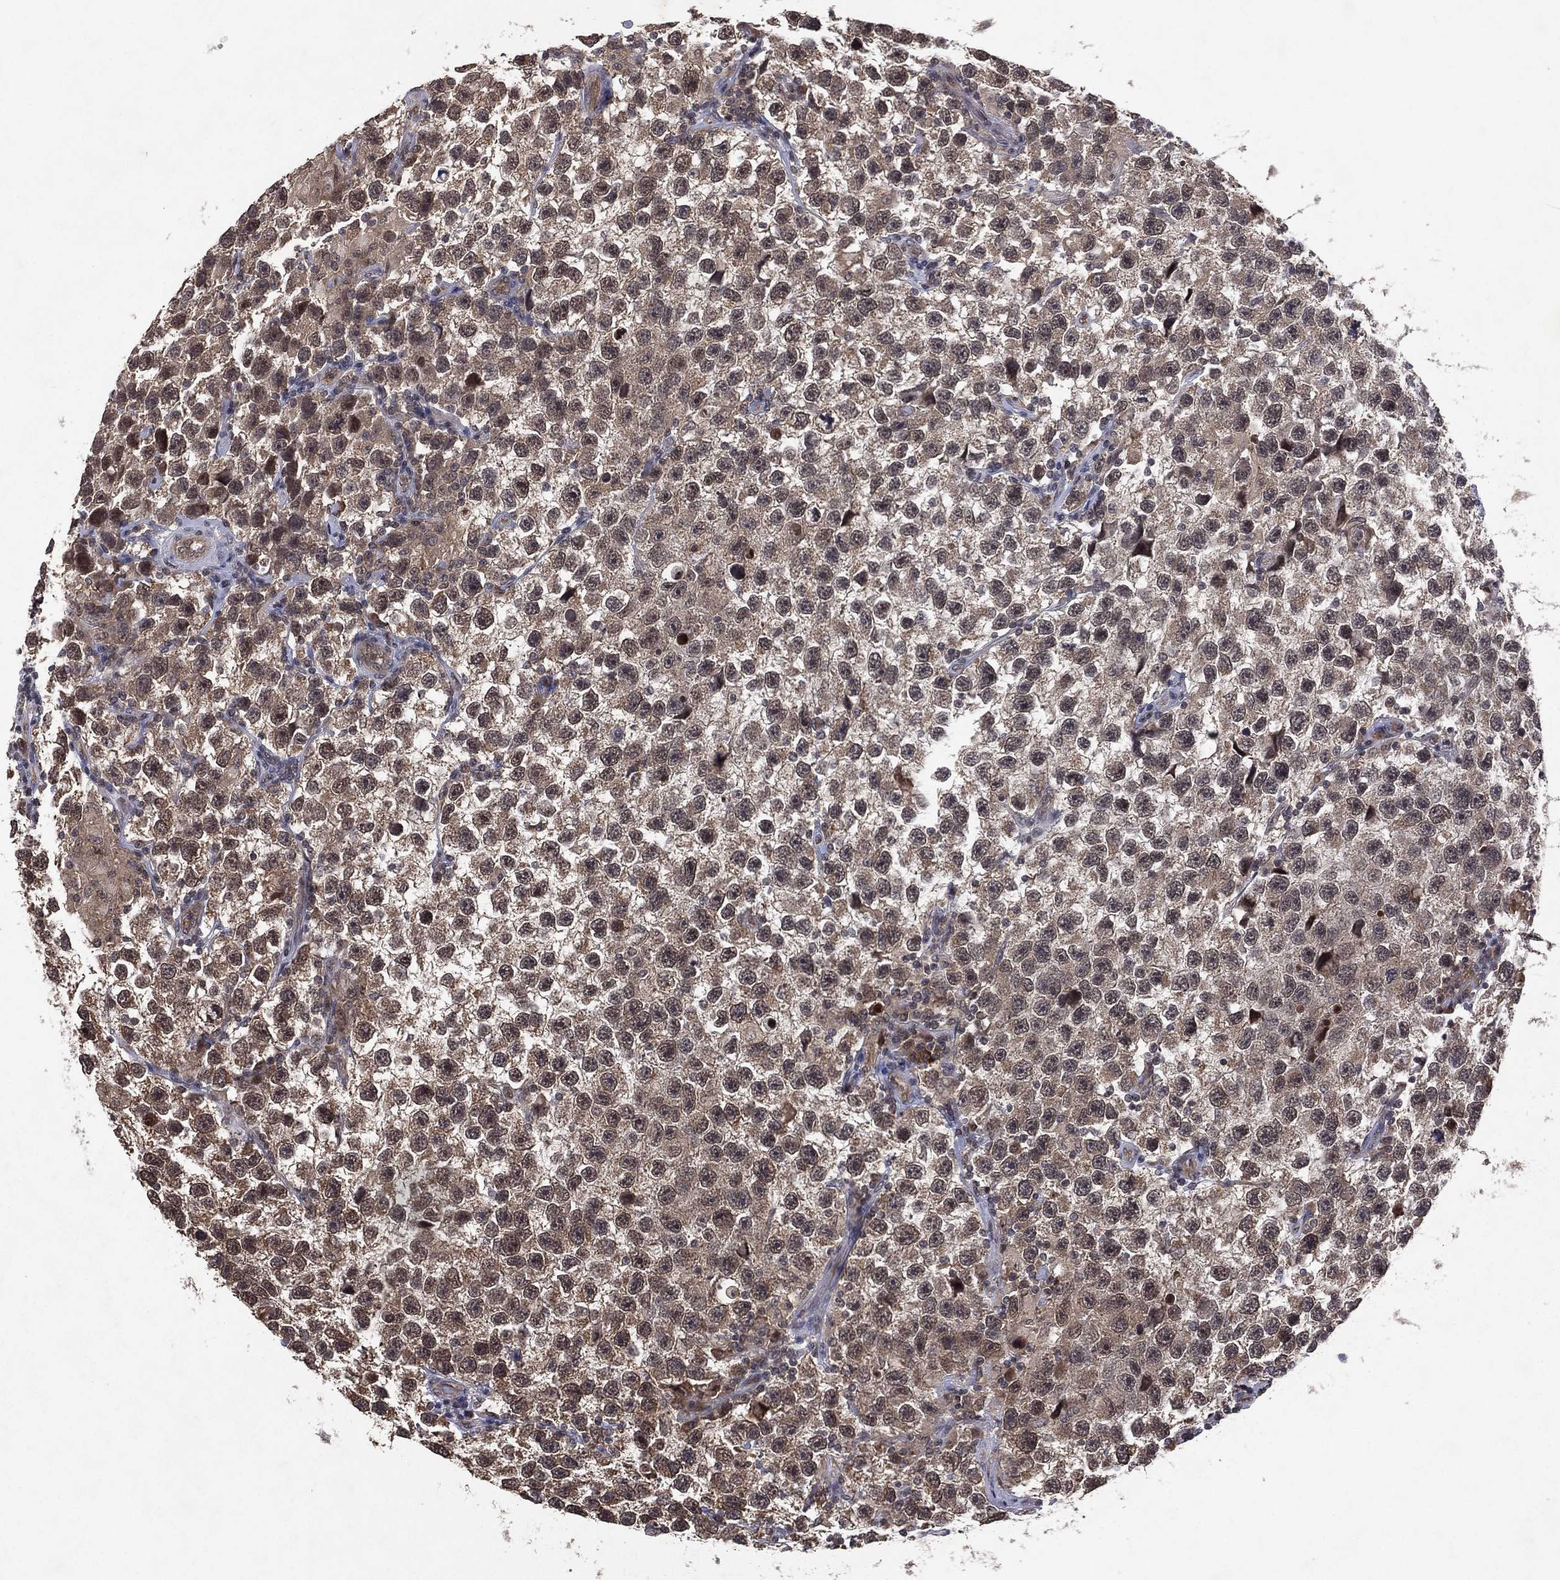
{"staining": {"intensity": "weak", "quantity": "<25%", "location": "cytoplasmic/membranous"}, "tissue": "testis cancer", "cell_type": "Tumor cells", "image_type": "cancer", "snomed": [{"axis": "morphology", "description": "Seminoma, NOS"}, {"axis": "topography", "description": "Testis"}], "caption": "An immunohistochemistry (IHC) image of testis cancer (seminoma) is shown. There is no staining in tumor cells of testis cancer (seminoma).", "gene": "ATG4B", "patient": {"sex": "male", "age": 26}}